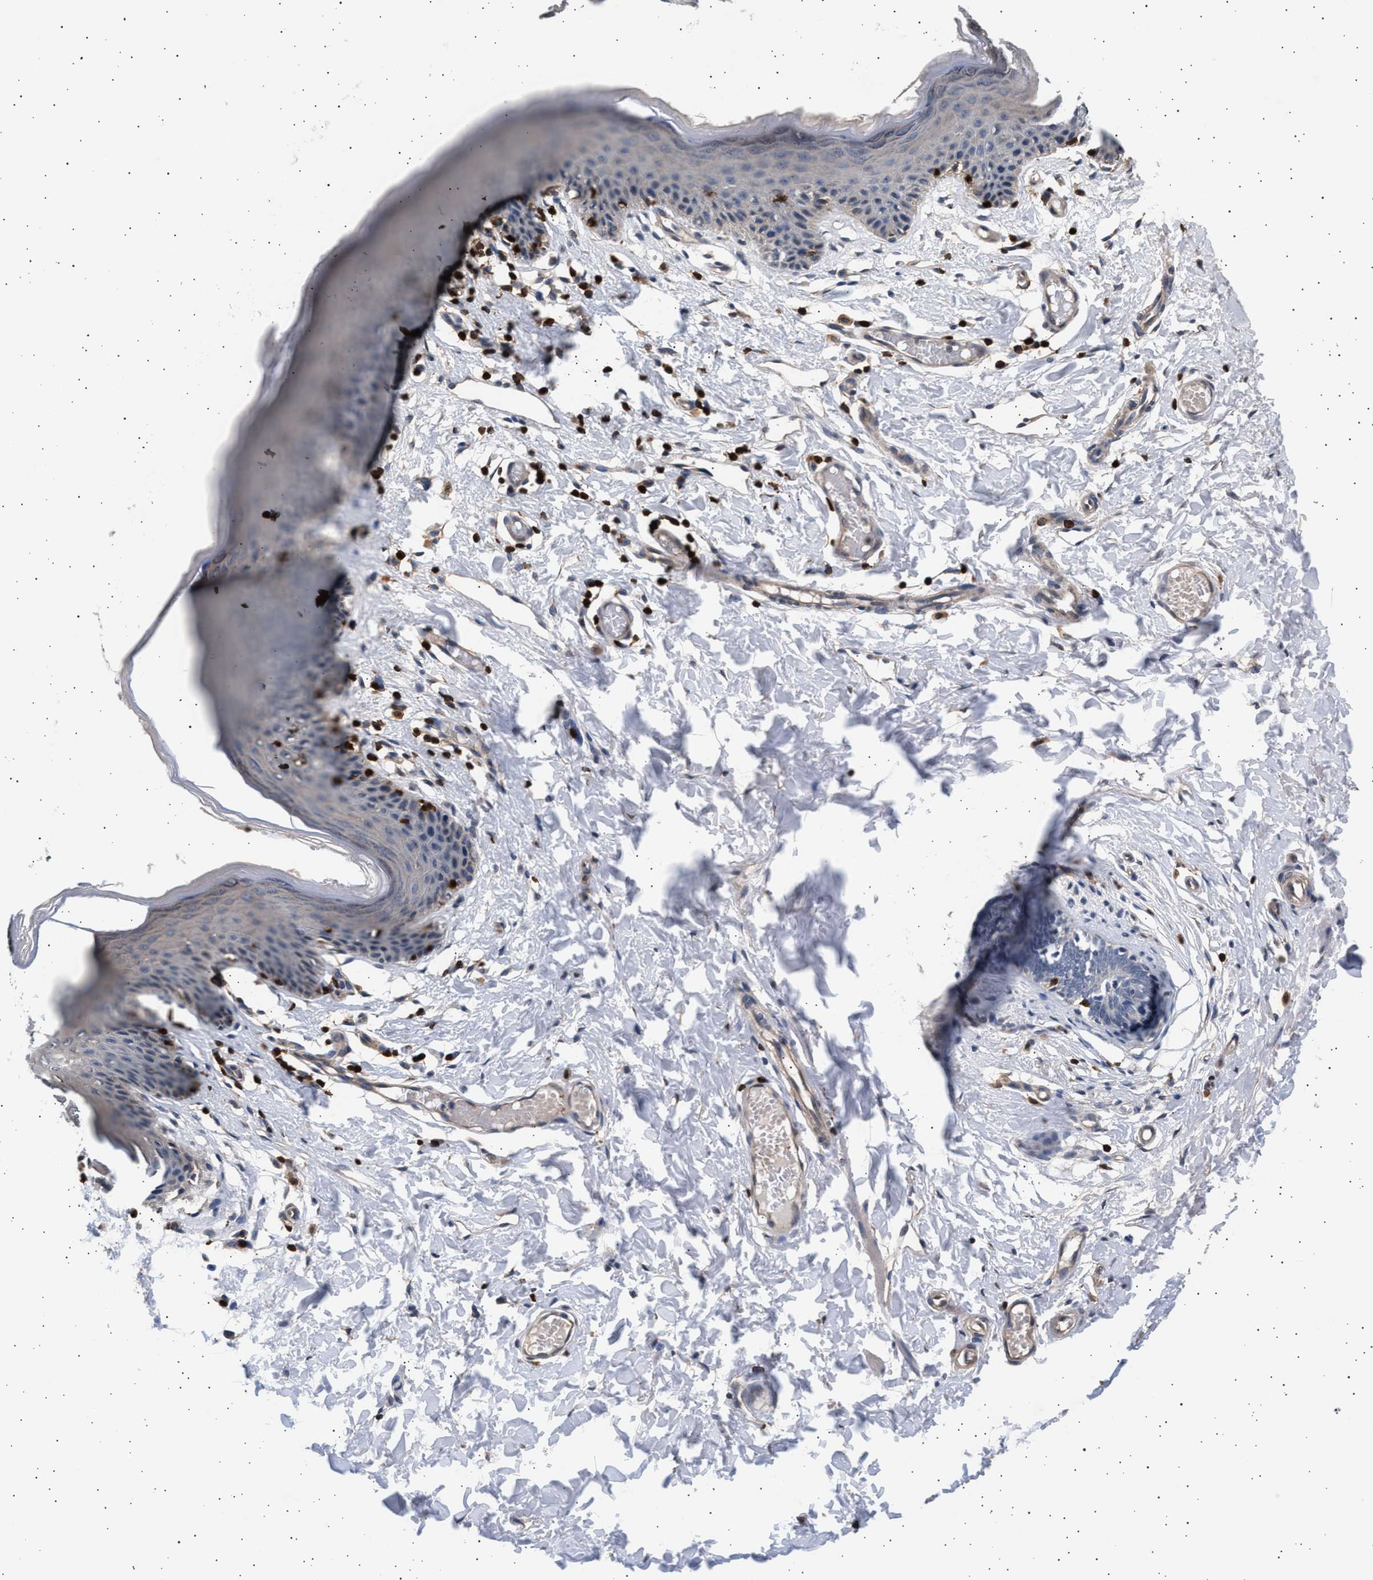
{"staining": {"intensity": "weak", "quantity": "25%-75%", "location": "cytoplasmic/membranous"}, "tissue": "skin", "cell_type": "Epidermal cells", "image_type": "normal", "snomed": [{"axis": "morphology", "description": "Normal tissue, NOS"}, {"axis": "topography", "description": "Vulva"}], "caption": "Protein staining of normal skin reveals weak cytoplasmic/membranous positivity in approximately 25%-75% of epidermal cells. (Brightfield microscopy of DAB IHC at high magnification).", "gene": "GRAP2", "patient": {"sex": "female", "age": 66}}